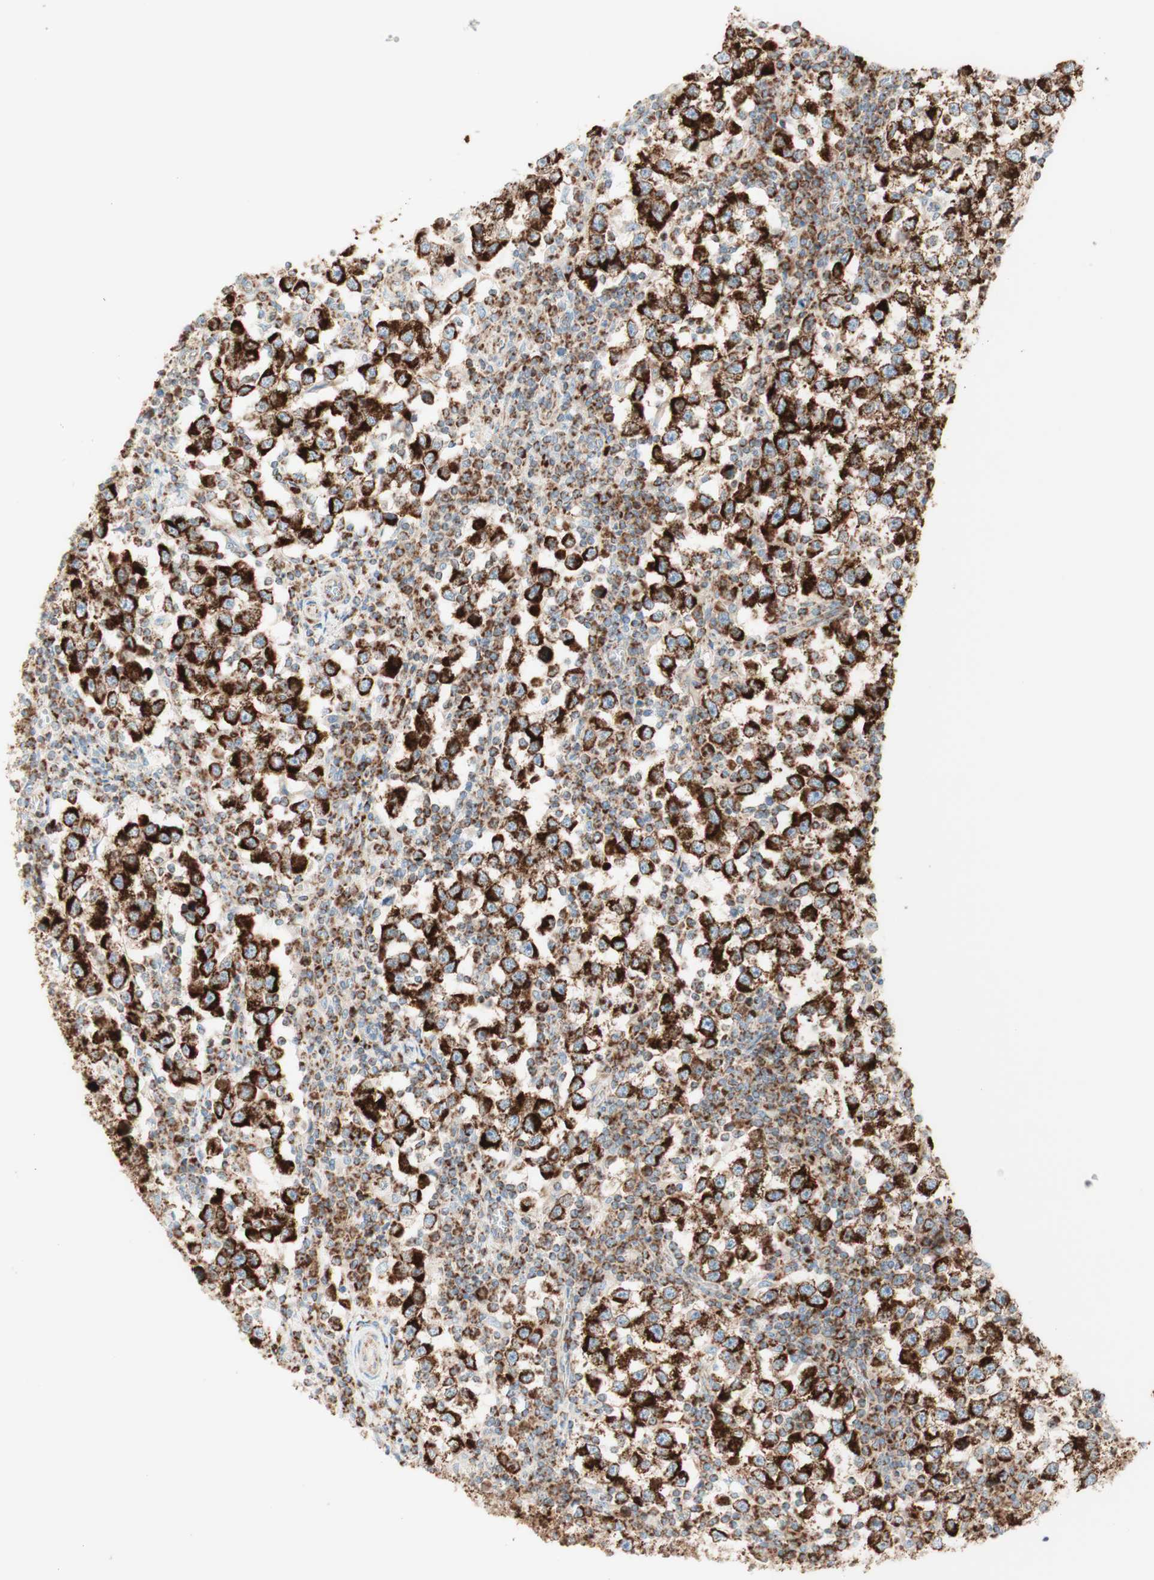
{"staining": {"intensity": "strong", "quantity": ">75%", "location": "cytoplasmic/membranous"}, "tissue": "testis cancer", "cell_type": "Tumor cells", "image_type": "cancer", "snomed": [{"axis": "morphology", "description": "Seminoma, NOS"}, {"axis": "topography", "description": "Testis"}], "caption": "Tumor cells show high levels of strong cytoplasmic/membranous expression in approximately >75% of cells in human seminoma (testis). The protein of interest is stained brown, and the nuclei are stained in blue (DAB IHC with brightfield microscopy, high magnification).", "gene": "TOMM20", "patient": {"sex": "male", "age": 65}}